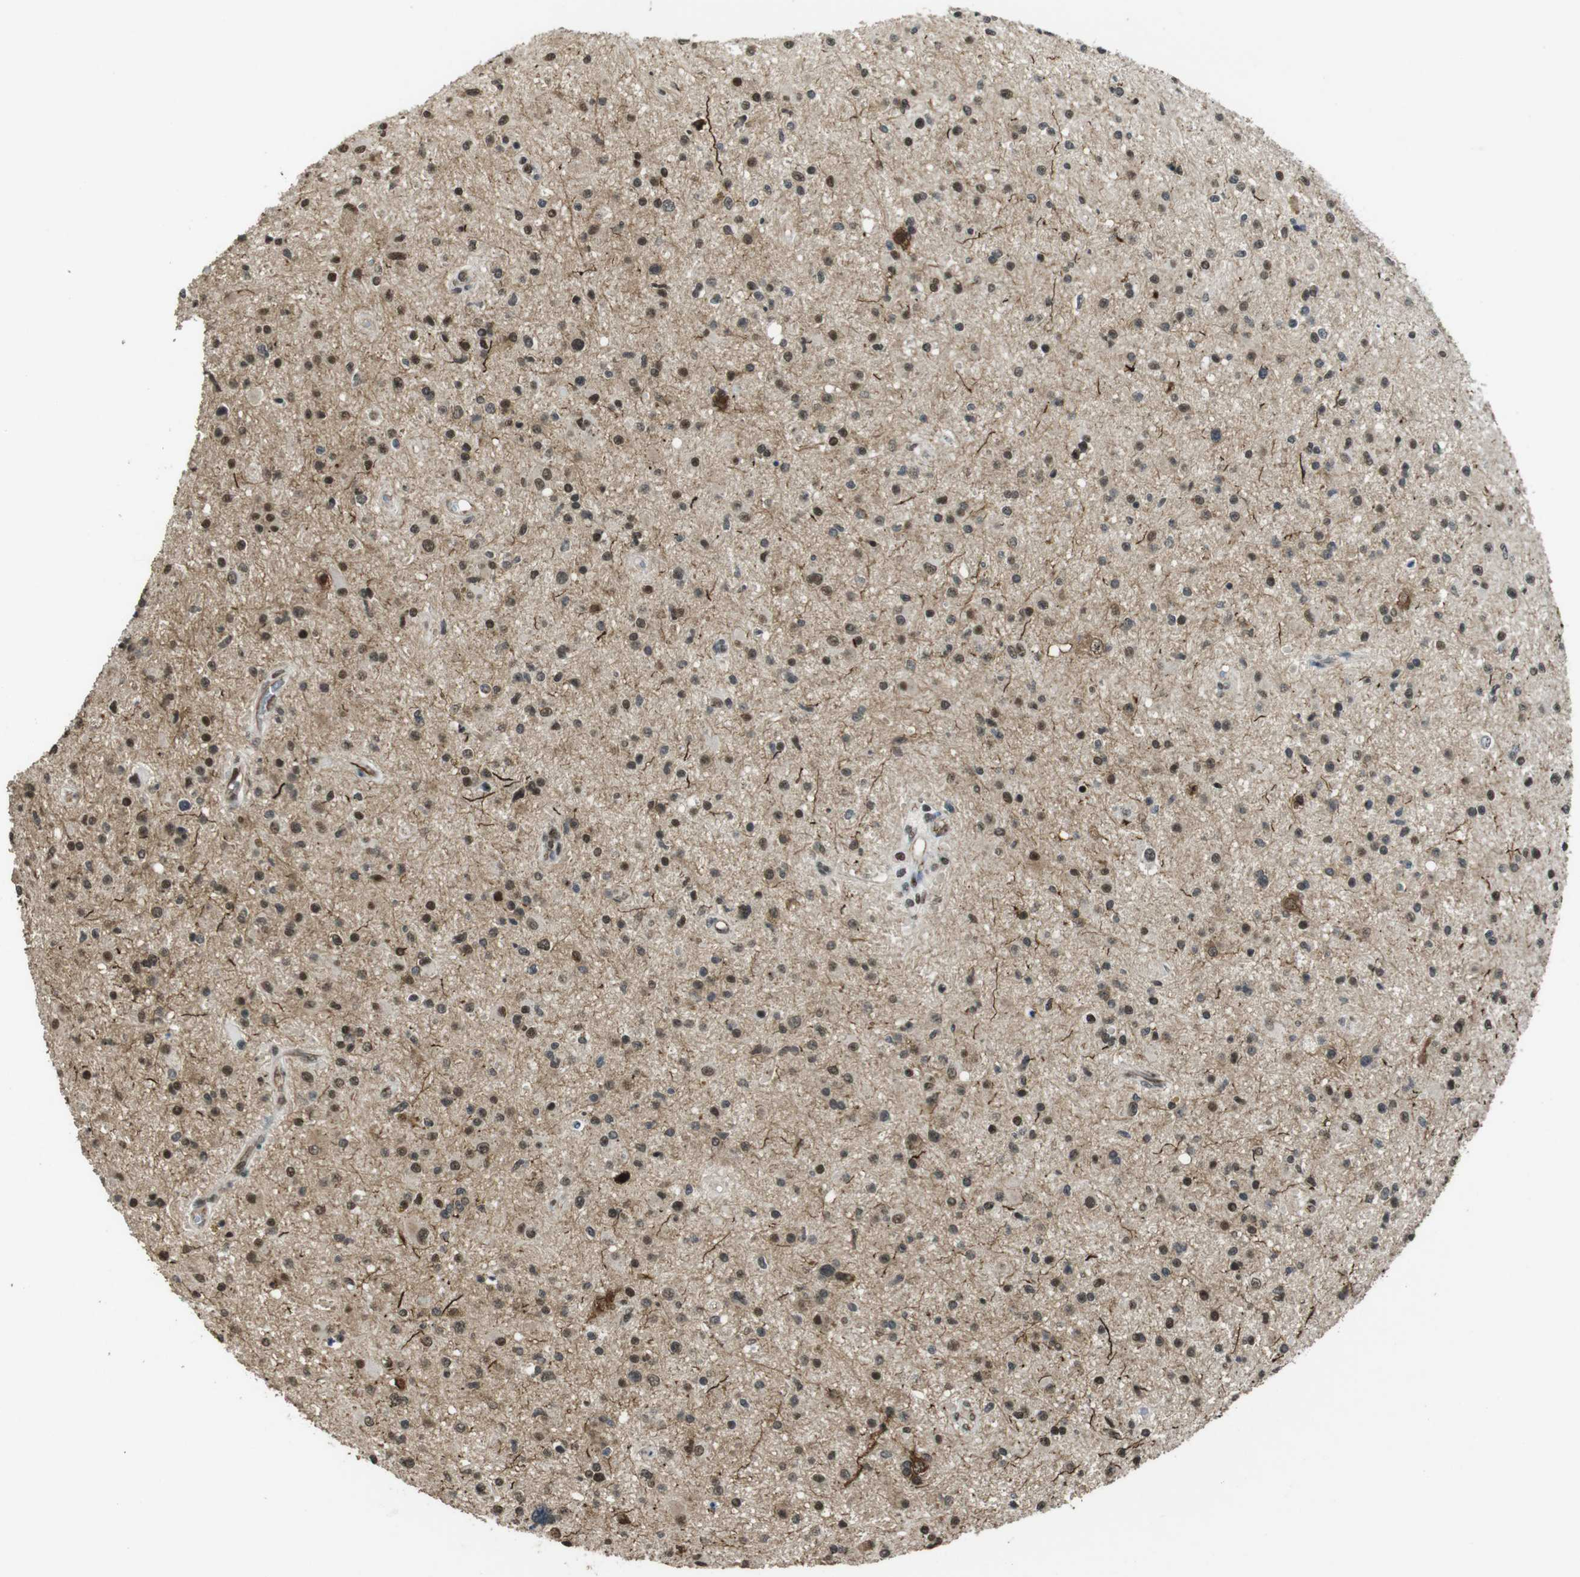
{"staining": {"intensity": "moderate", "quantity": ">75%", "location": "nuclear"}, "tissue": "glioma", "cell_type": "Tumor cells", "image_type": "cancer", "snomed": [{"axis": "morphology", "description": "Glioma, malignant, High grade"}, {"axis": "topography", "description": "Brain"}], "caption": "A medium amount of moderate nuclear positivity is identified in approximately >75% of tumor cells in glioma tissue.", "gene": "CSNK2B", "patient": {"sex": "male", "age": 33}}